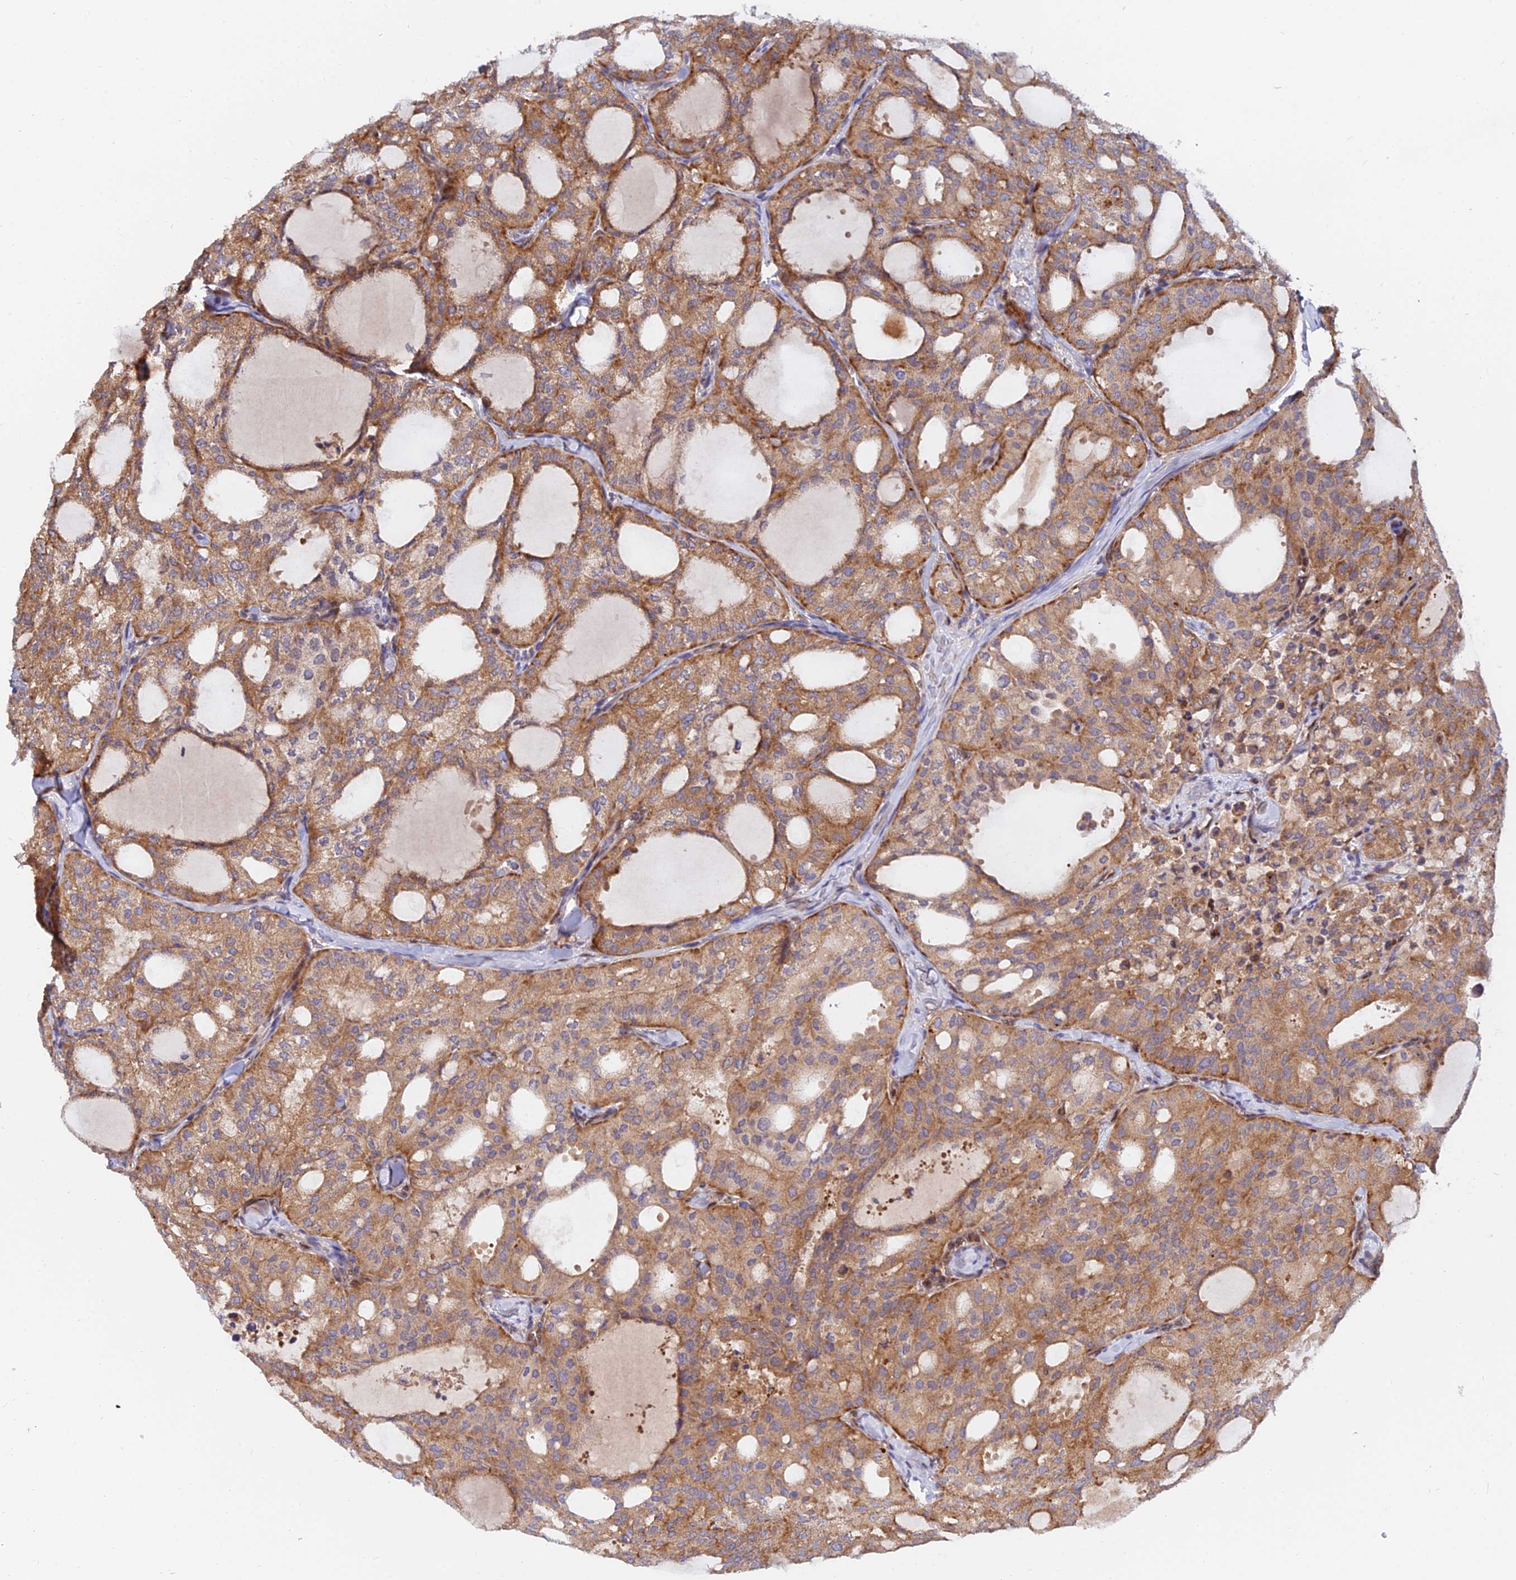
{"staining": {"intensity": "moderate", "quantity": ">75%", "location": "cytoplasmic/membranous"}, "tissue": "thyroid cancer", "cell_type": "Tumor cells", "image_type": "cancer", "snomed": [{"axis": "morphology", "description": "Follicular adenoma carcinoma, NOS"}, {"axis": "topography", "description": "Thyroid gland"}], "caption": "High-magnification brightfield microscopy of follicular adenoma carcinoma (thyroid) stained with DAB (3,3'-diaminobenzidine) (brown) and counterstained with hematoxylin (blue). tumor cells exhibit moderate cytoplasmic/membranous expression is seen in approximately>75% of cells.", "gene": "PODNL1", "patient": {"sex": "male", "age": 75}}